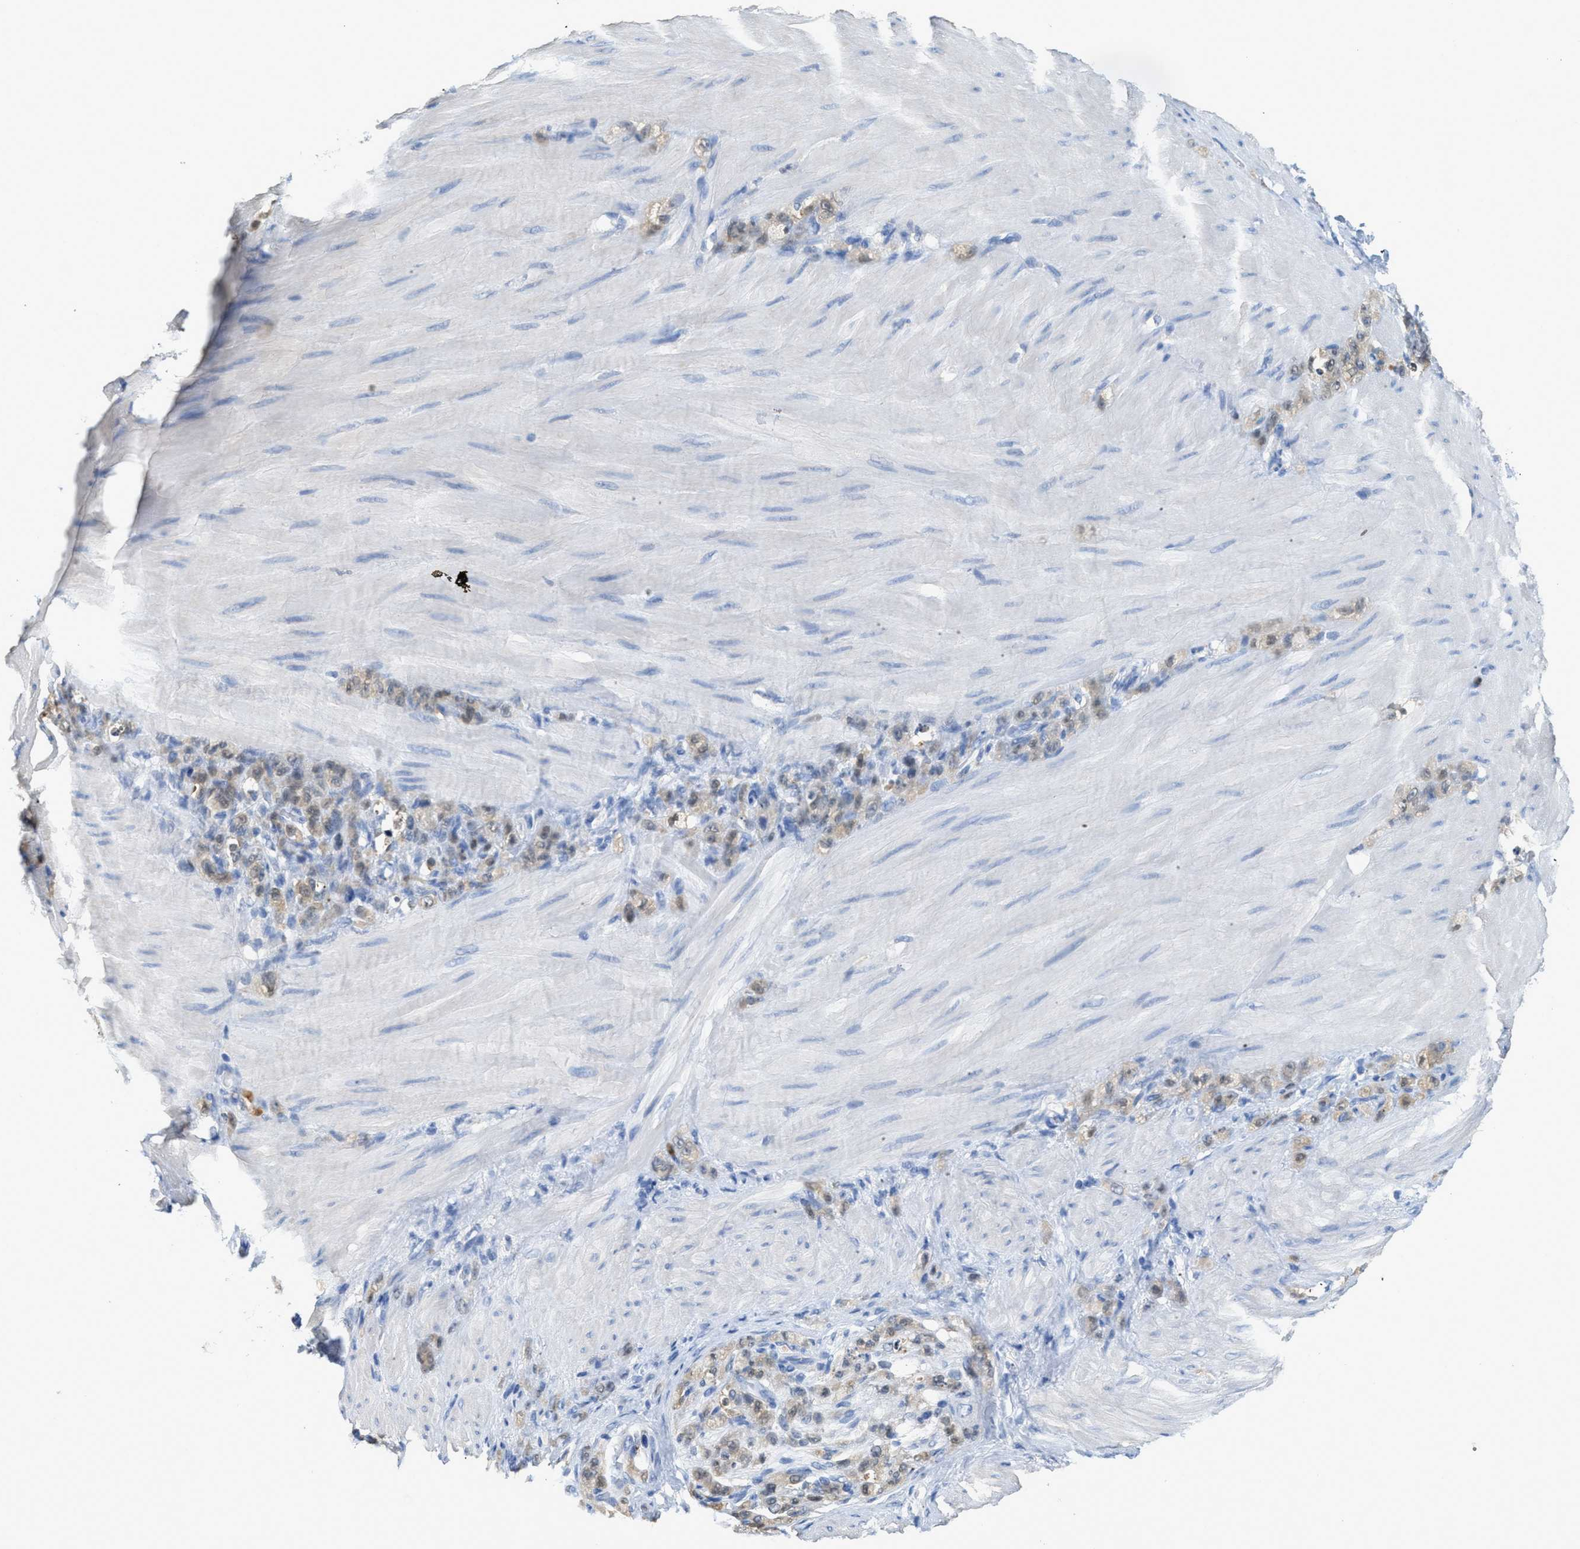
{"staining": {"intensity": "weak", "quantity": ">75%", "location": "cytoplasmic/membranous,nuclear"}, "tissue": "stomach cancer", "cell_type": "Tumor cells", "image_type": "cancer", "snomed": [{"axis": "morphology", "description": "Normal tissue, NOS"}, {"axis": "morphology", "description": "Adenocarcinoma, NOS"}, {"axis": "topography", "description": "Stomach"}], "caption": "This is a photomicrograph of immunohistochemistry (IHC) staining of stomach adenocarcinoma, which shows weak positivity in the cytoplasmic/membranous and nuclear of tumor cells.", "gene": "SERPINB1", "patient": {"sex": "male", "age": 82}}